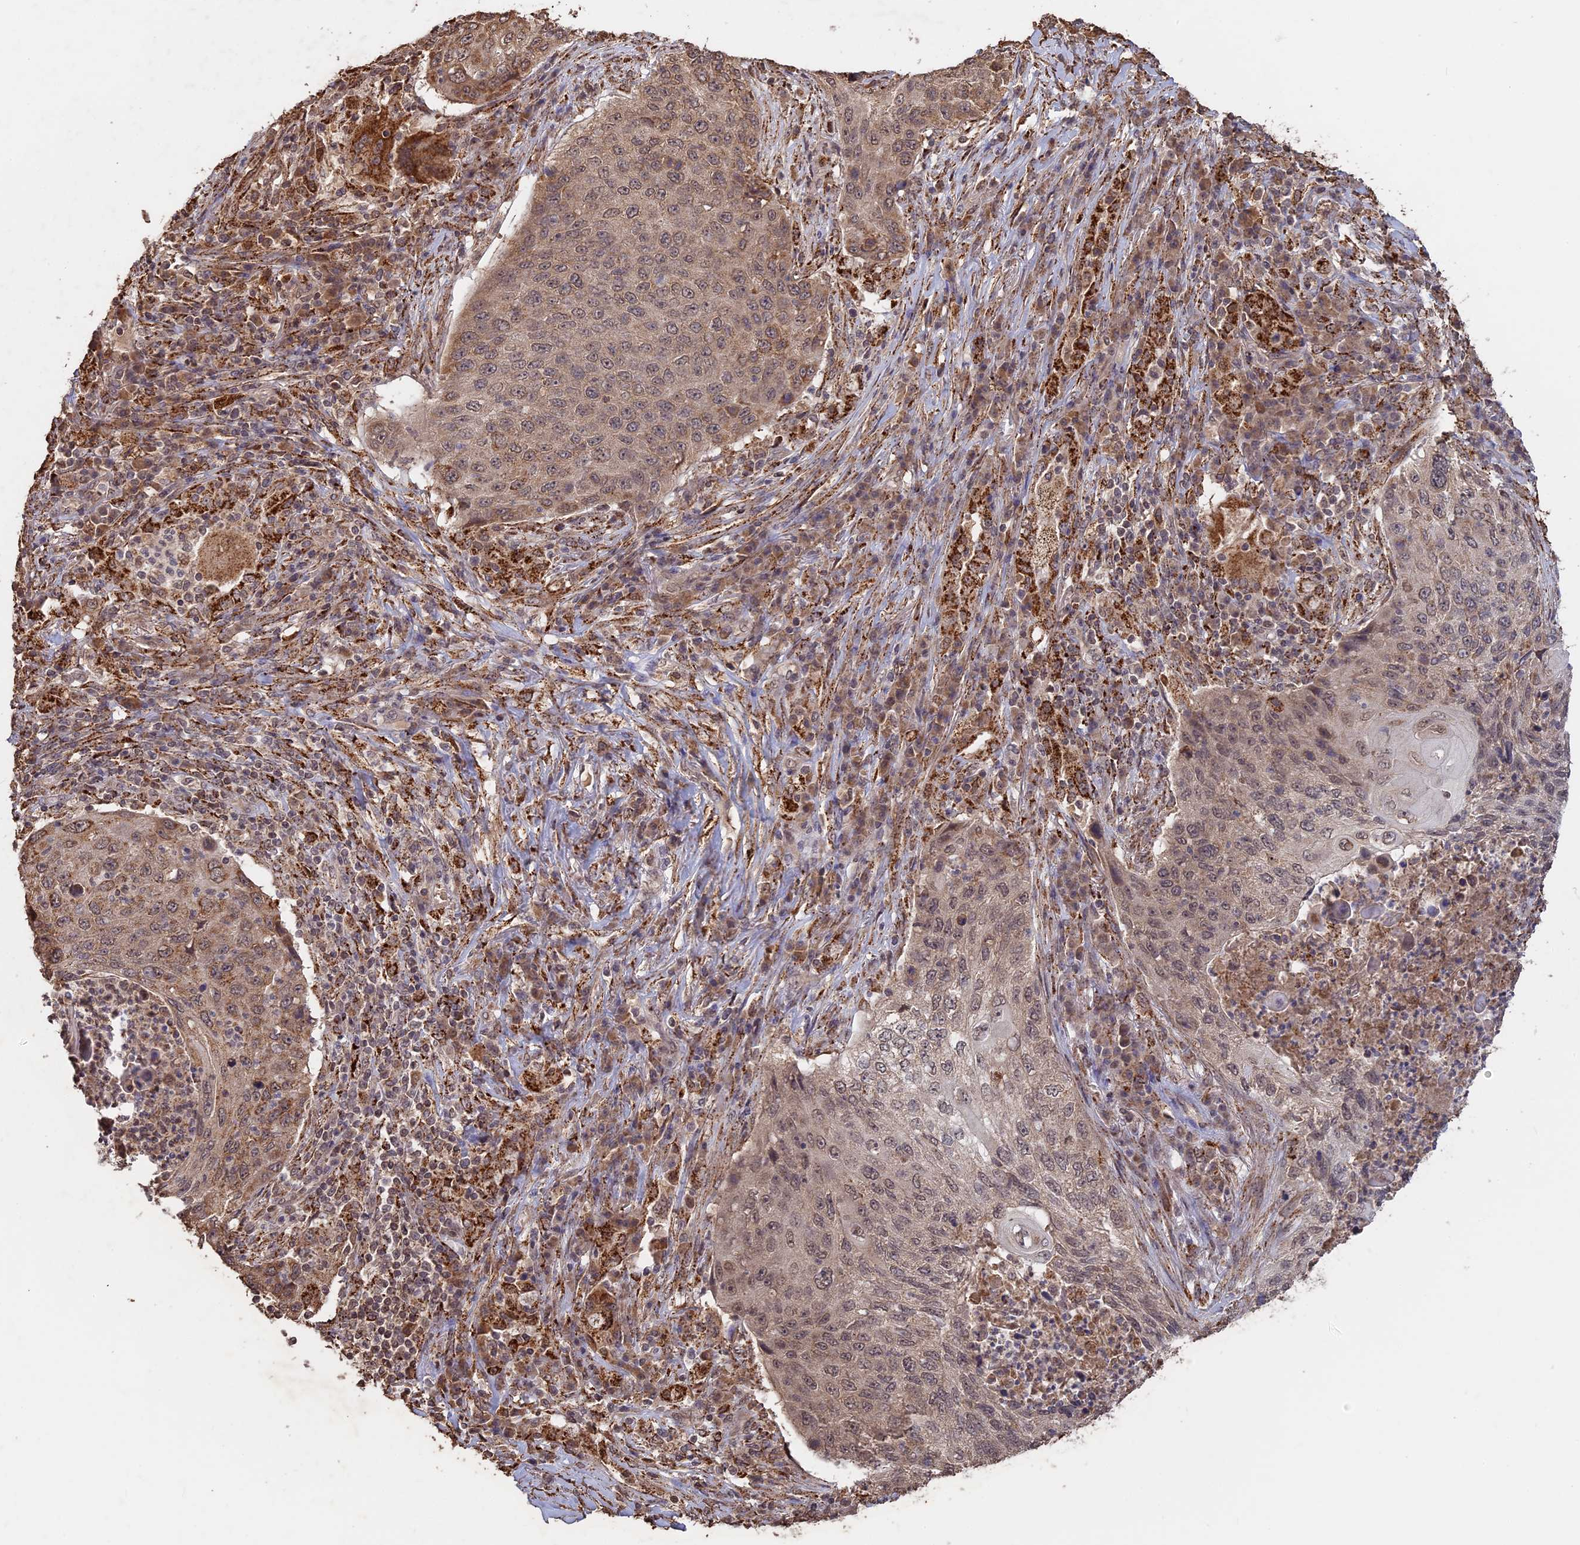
{"staining": {"intensity": "weak", "quantity": ">75%", "location": "cytoplasmic/membranous,nuclear"}, "tissue": "lung cancer", "cell_type": "Tumor cells", "image_type": "cancer", "snomed": [{"axis": "morphology", "description": "Squamous cell carcinoma, NOS"}, {"axis": "topography", "description": "Lung"}], "caption": "A micrograph showing weak cytoplasmic/membranous and nuclear expression in about >75% of tumor cells in lung cancer (squamous cell carcinoma), as visualized by brown immunohistochemical staining.", "gene": "FAM210B", "patient": {"sex": "female", "age": 63}}